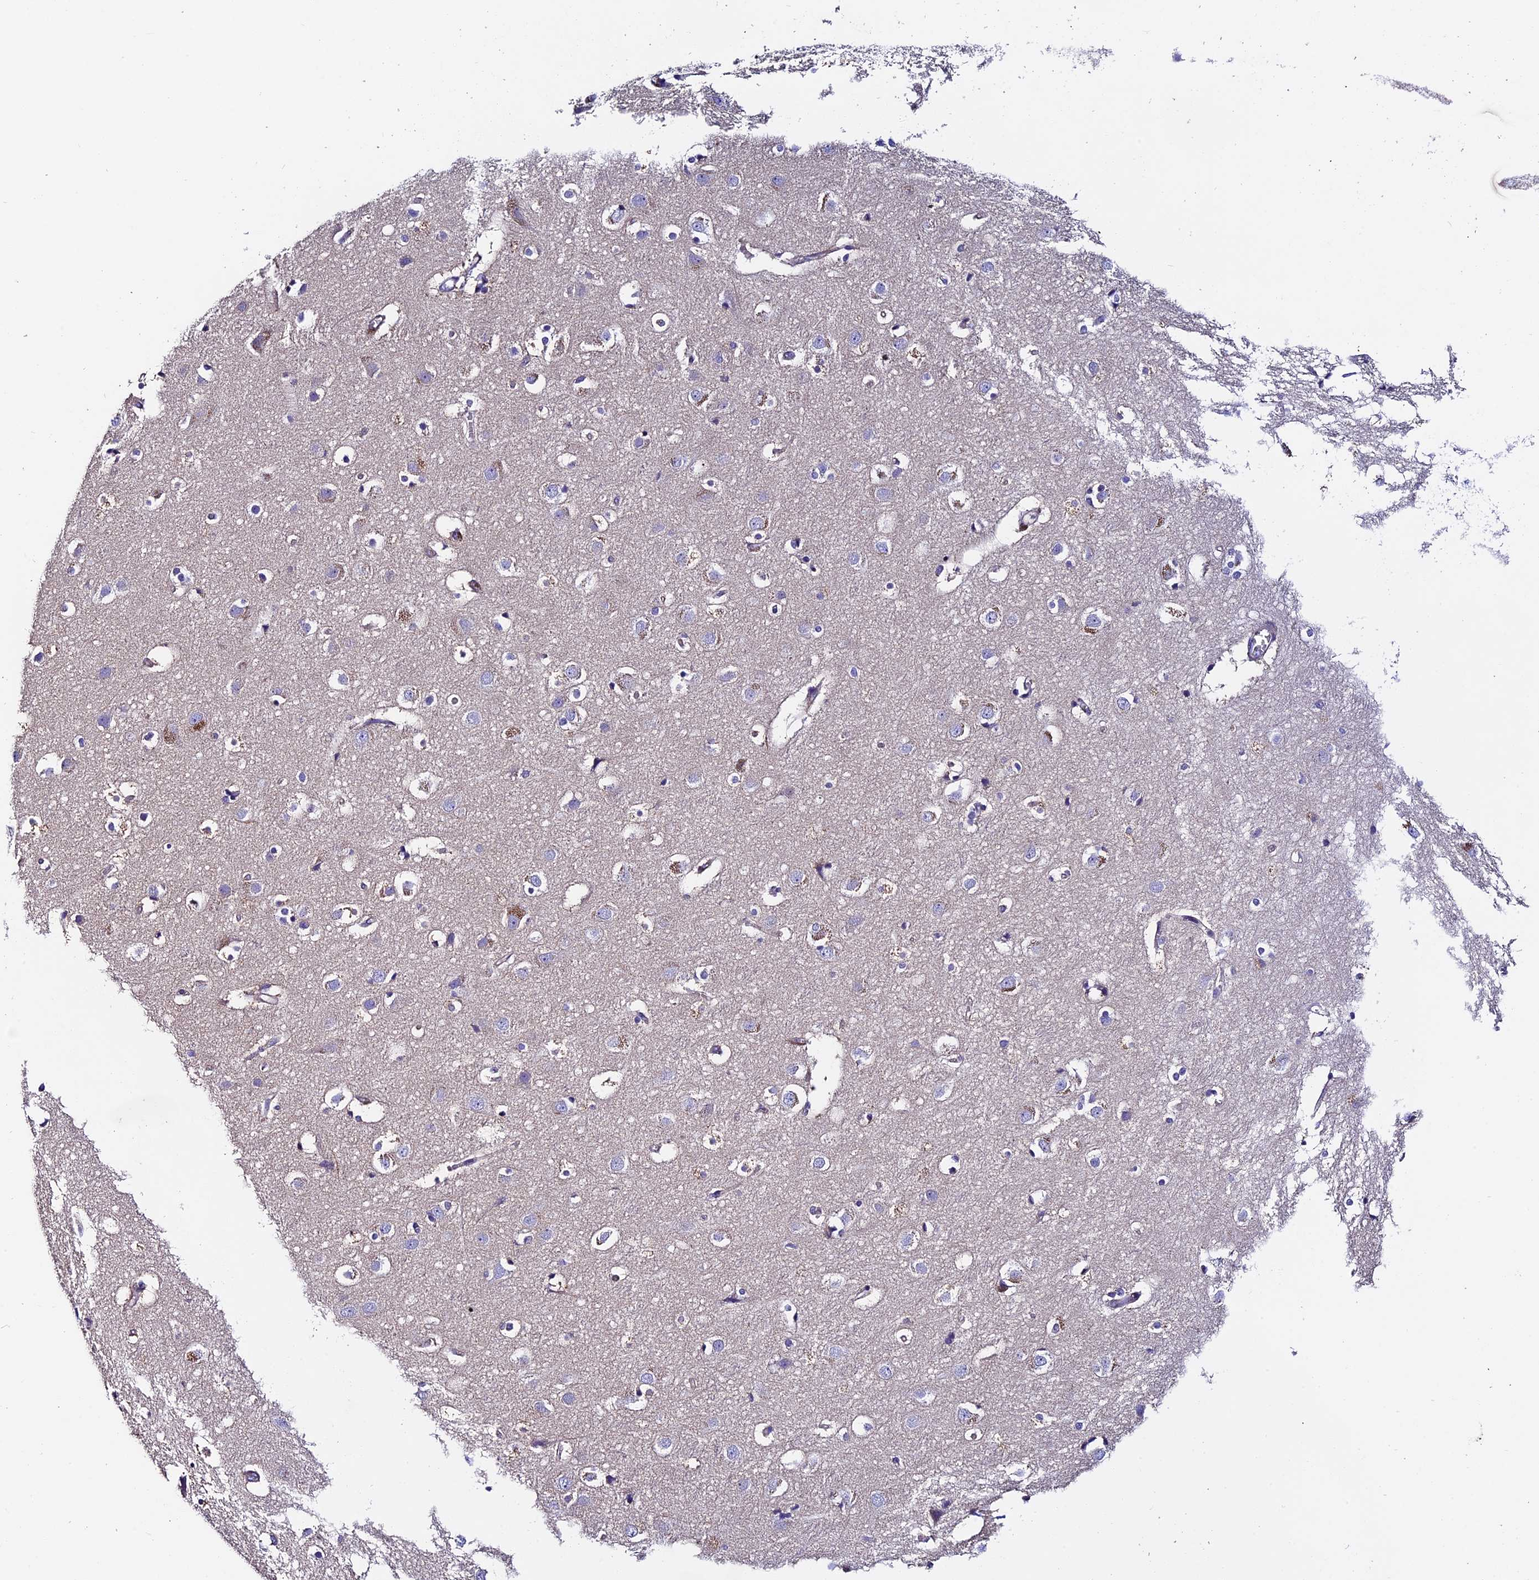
{"staining": {"intensity": "negative", "quantity": "none", "location": "none"}, "tissue": "cerebral cortex", "cell_type": "Endothelial cells", "image_type": "normal", "snomed": [{"axis": "morphology", "description": "Normal tissue, NOS"}, {"axis": "topography", "description": "Cerebral cortex"}], "caption": "An immunohistochemistry photomicrograph of benign cerebral cortex is shown. There is no staining in endothelial cells of cerebral cortex. (Brightfield microscopy of DAB immunohistochemistry at high magnification).", "gene": "COMTD1", "patient": {"sex": "male", "age": 54}}